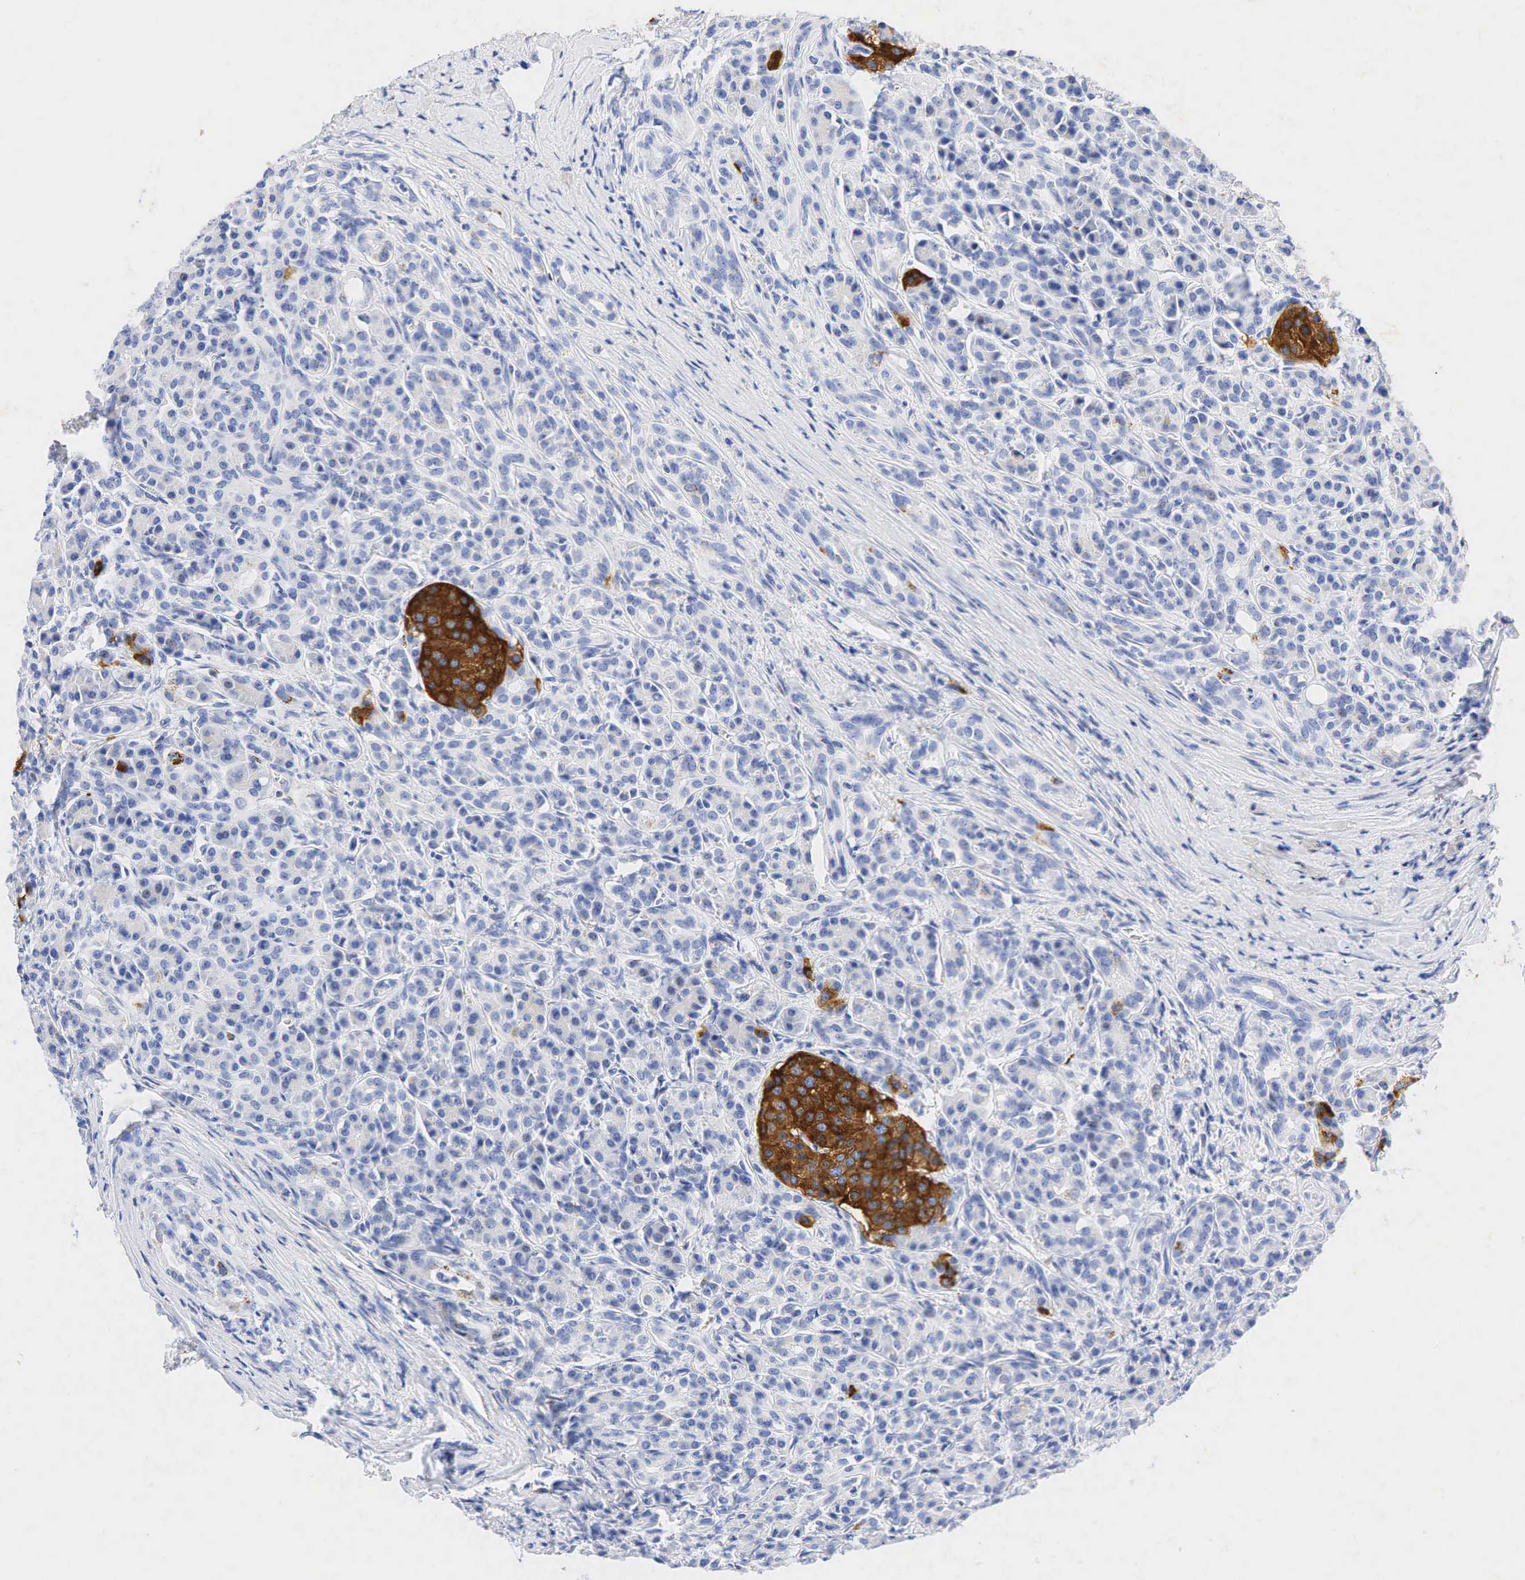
{"staining": {"intensity": "negative", "quantity": "none", "location": "none"}, "tissue": "pancreas", "cell_type": "Exocrine glandular cells", "image_type": "normal", "snomed": [{"axis": "morphology", "description": "Normal tissue, NOS"}, {"axis": "topography", "description": "Lymph node"}, {"axis": "topography", "description": "Pancreas"}], "caption": "Image shows no protein positivity in exocrine glandular cells of normal pancreas. The staining was performed using DAB to visualize the protein expression in brown, while the nuclei were stained in blue with hematoxylin (Magnification: 20x).", "gene": "SYP", "patient": {"sex": "male", "age": 59}}